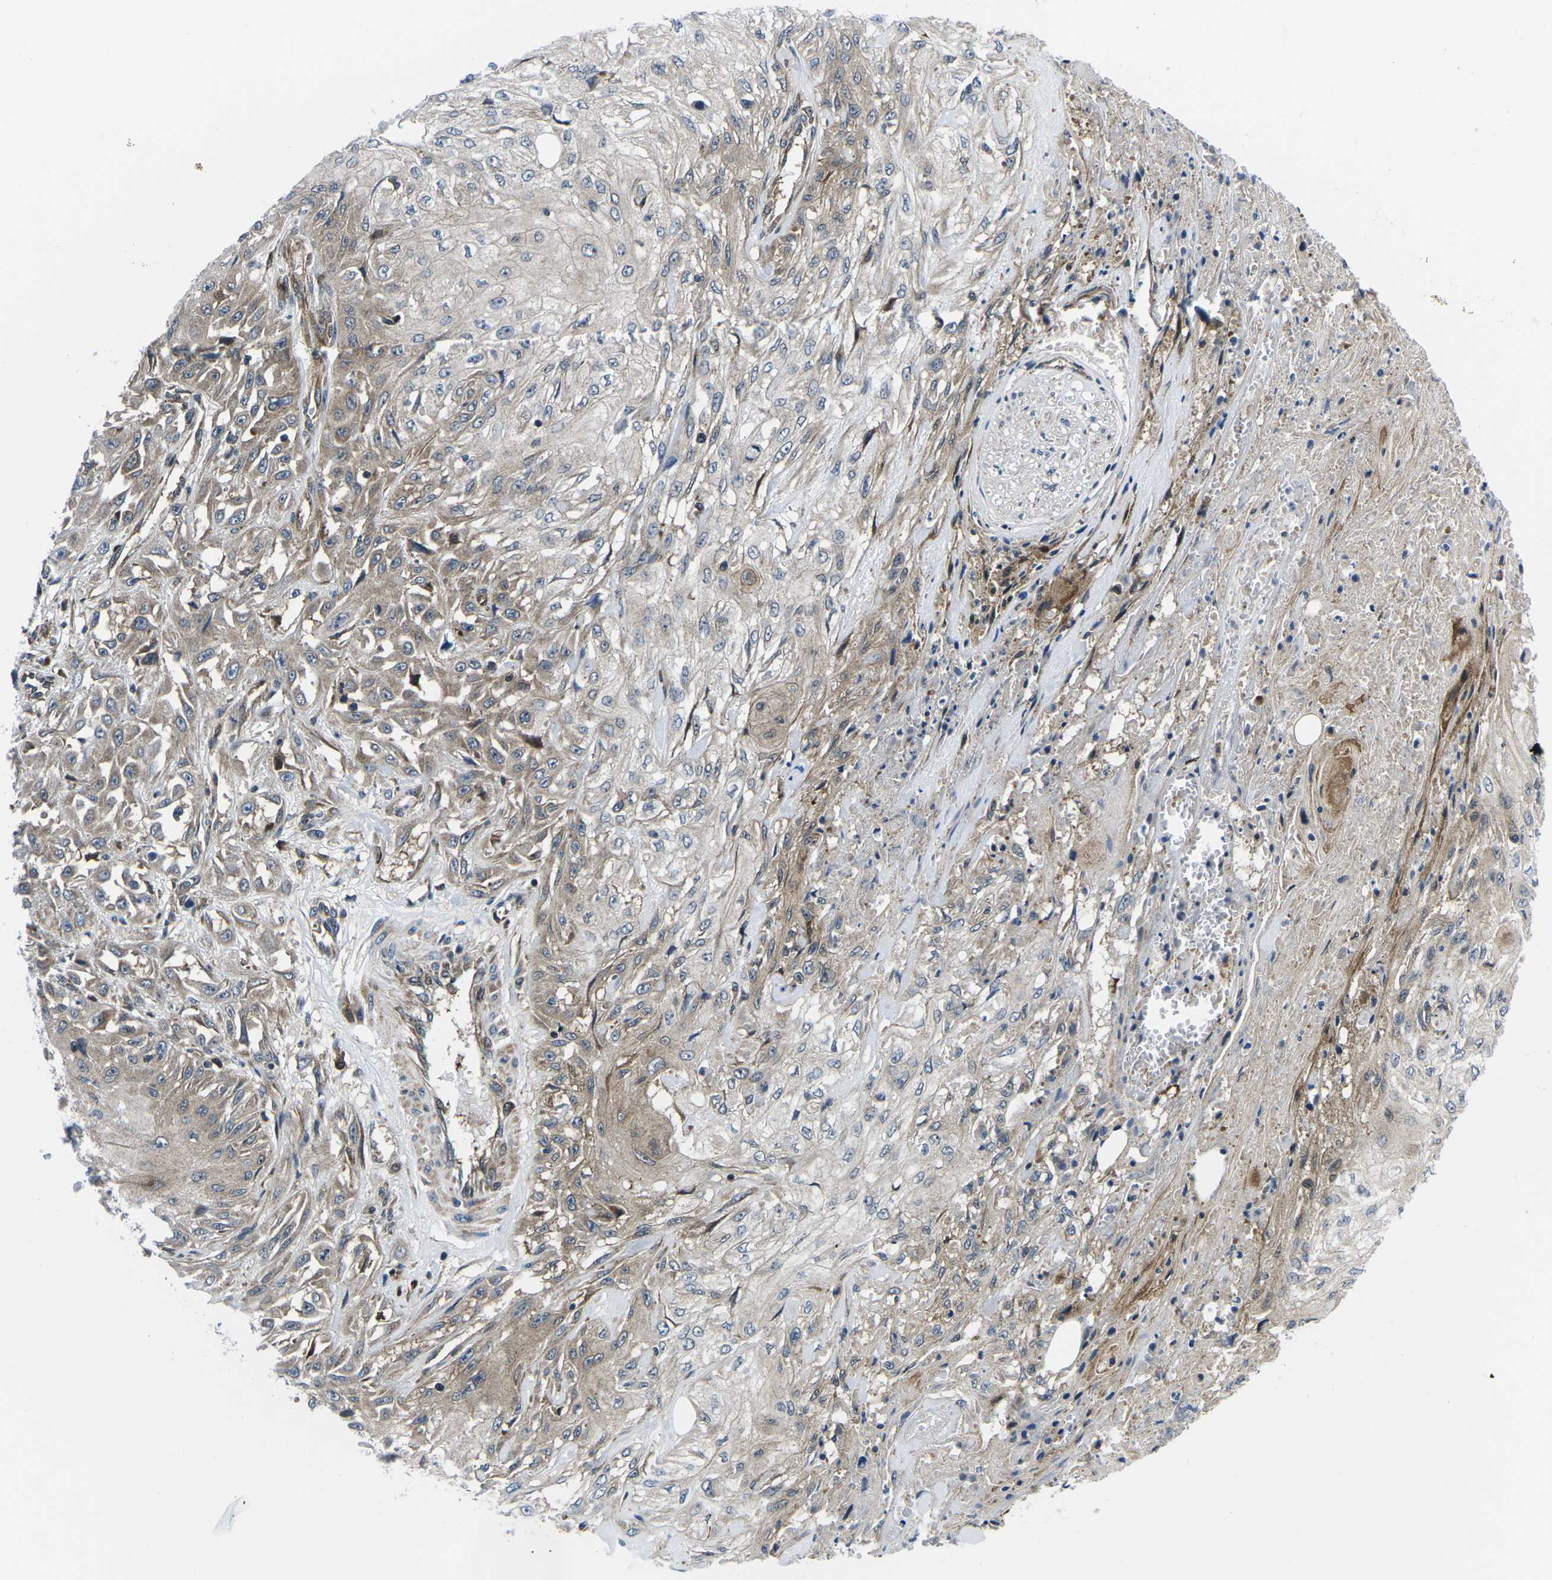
{"staining": {"intensity": "moderate", "quantity": "25%-75%", "location": "cytoplasmic/membranous"}, "tissue": "skin cancer", "cell_type": "Tumor cells", "image_type": "cancer", "snomed": [{"axis": "morphology", "description": "Squamous cell carcinoma, NOS"}, {"axis": "morphology", "description": "Squamous cell carcinoma, metastatic, NOS"}, {"axis": "topography", "description": "Skin"}, {"axis": "topography", "description": "Lymph node"}], "caption": "About 25%-75% of tumor cells in human metastatic squamous cell carcinoma (skin) exhibit moderate cytoplasmic/membranous protein expression as visualized by brown immunohistochemical staining.", "gene": "EIF4E", "patient": {"sex": "male", "age": 75}}